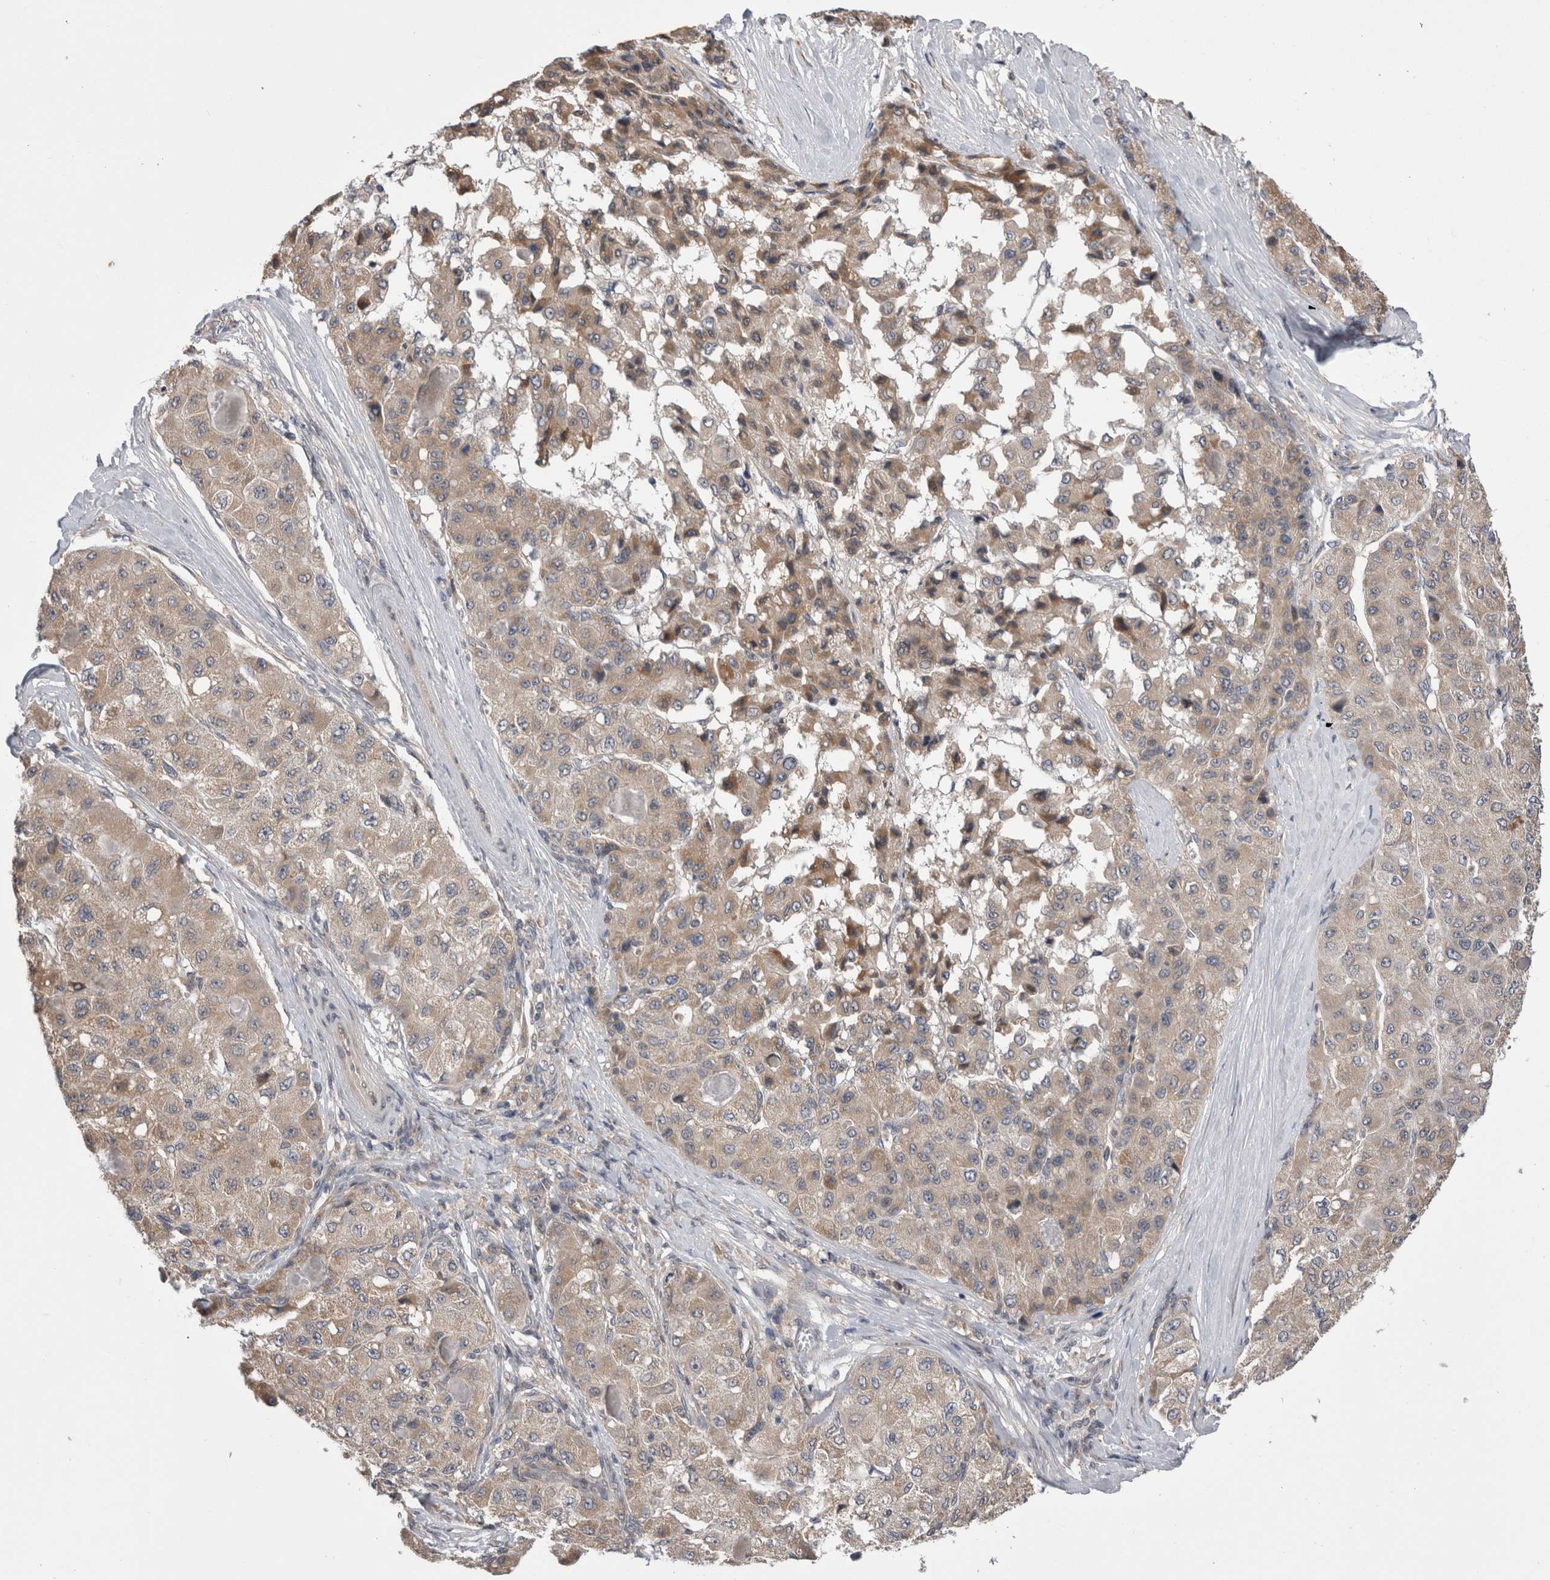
{"staining": {"intensity": "weak", "quantity": ">75%", "location": "cytoplasmic/membranous"}, "tissue": "liver cancer", "cell_type": "Tumor cells", "image_type": "cancer", "snomed": [{"axis": "morphology", "description": "Carcinoma, Hepatocellular, NOS"}, {"axis": "topography", "description": "Liver"}], "caption": "IHC (DAB (3,3'-diaminobenzidine)) staining of human hepatocellular carcinoma (liver) reveals weak cytoplasmic/membranous protein staining in about >75% of tumor cells.", "gene": "ARHGAP29", "patient": {"sex": "male", "age": 80}}